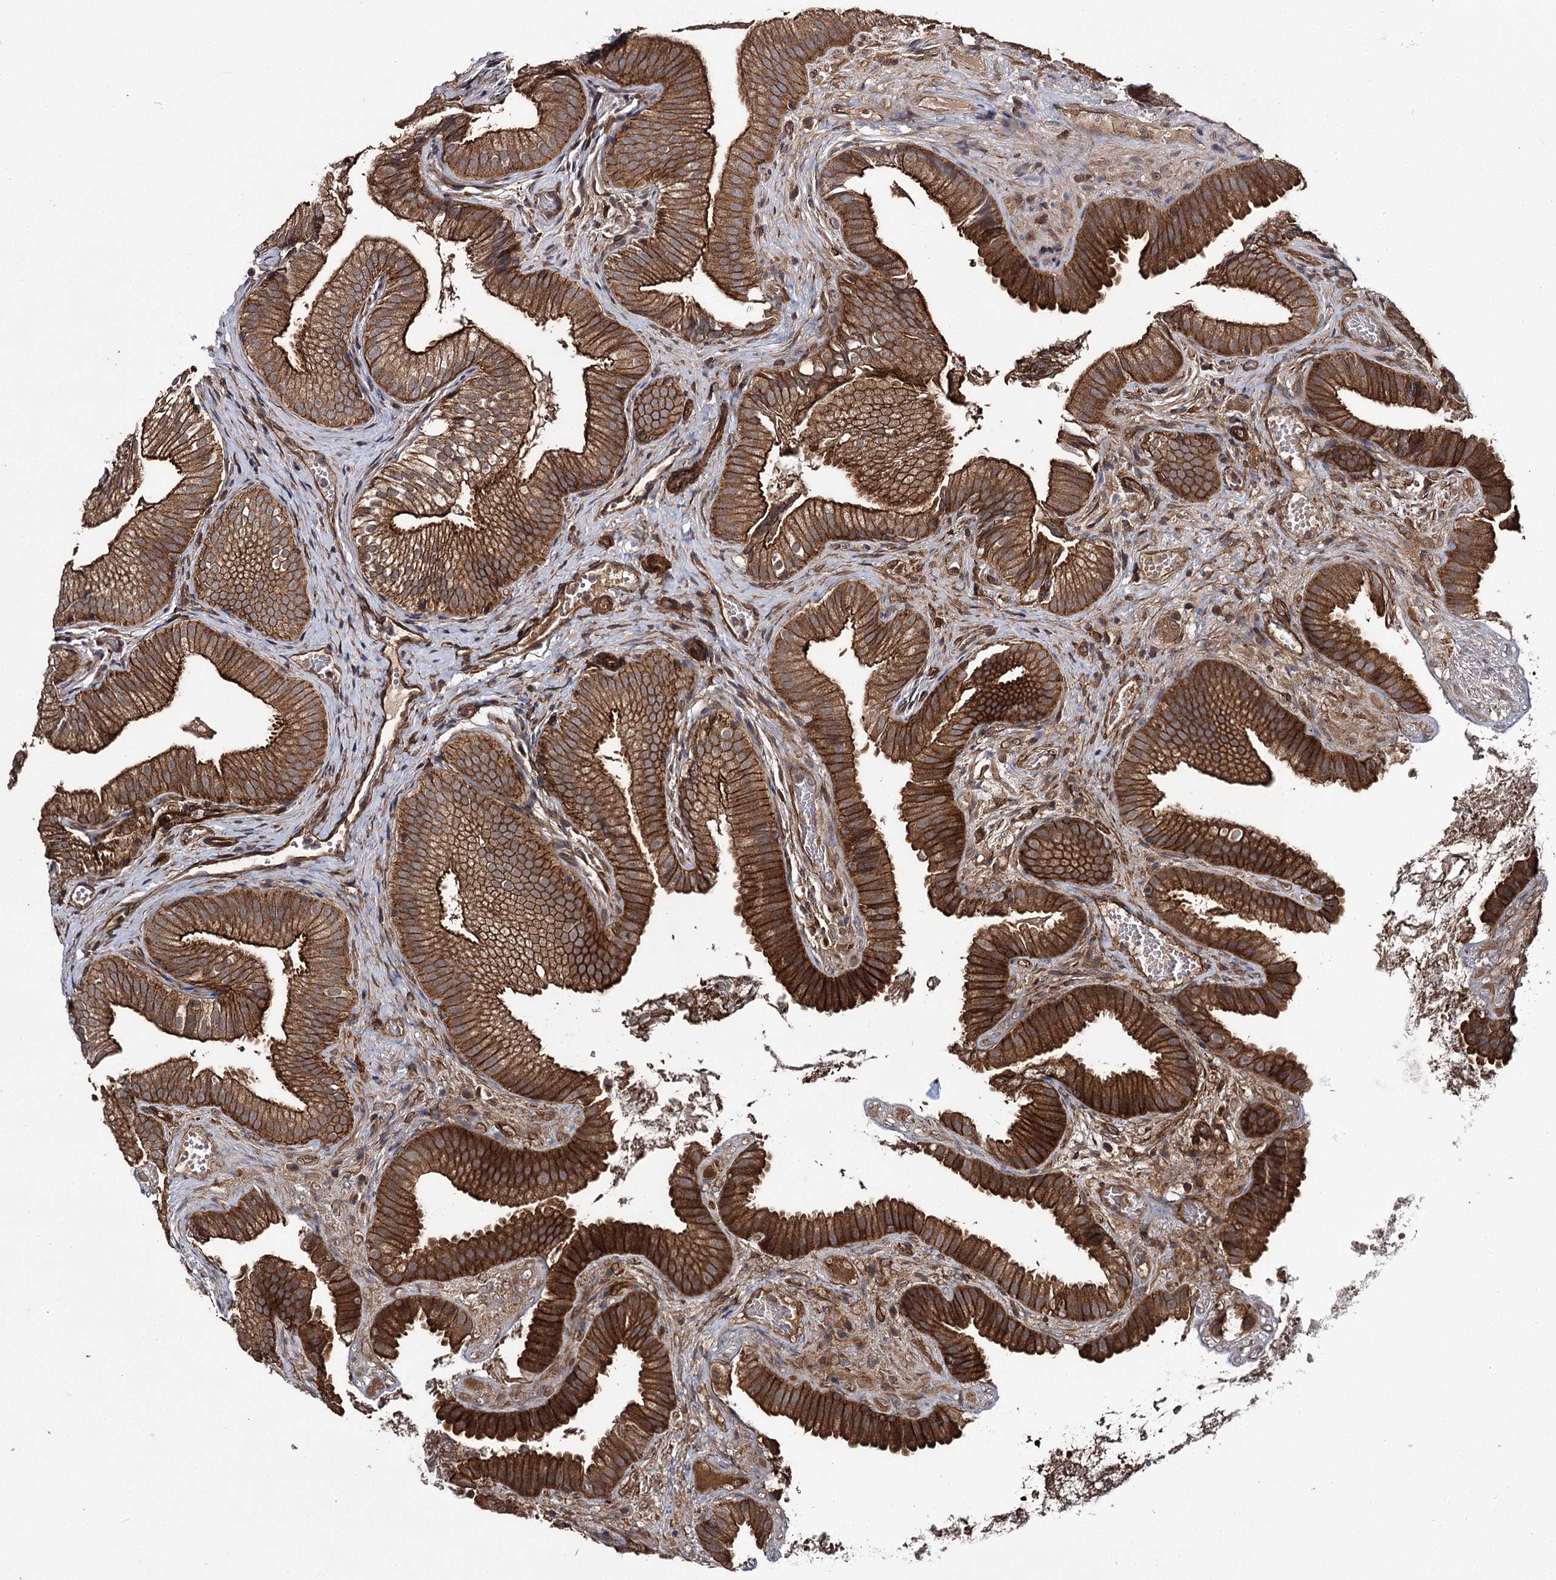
{"staining": {"intensity": "strong", "quantity": ">75%", "location": "cytoplasmic/membranous"}, "tissue": "gallbladder", "cell_type": "Glandular cells", "image_type": "normal", "snomed": [{"axis": "morphology", "description": "Normal tissue, NOS"}, {"axis": "topography", "description": "Gallbladder"}], "caption": "Immunohistochemistry histopathology image of benign gallbladder stained for a protein (brown), which demonstrates high levels of strong cytoplasmic/membranous staining in about >75% of glandular cells.", "gene": "MYO1C", "patient": {"sex": "female", "age": 30}}